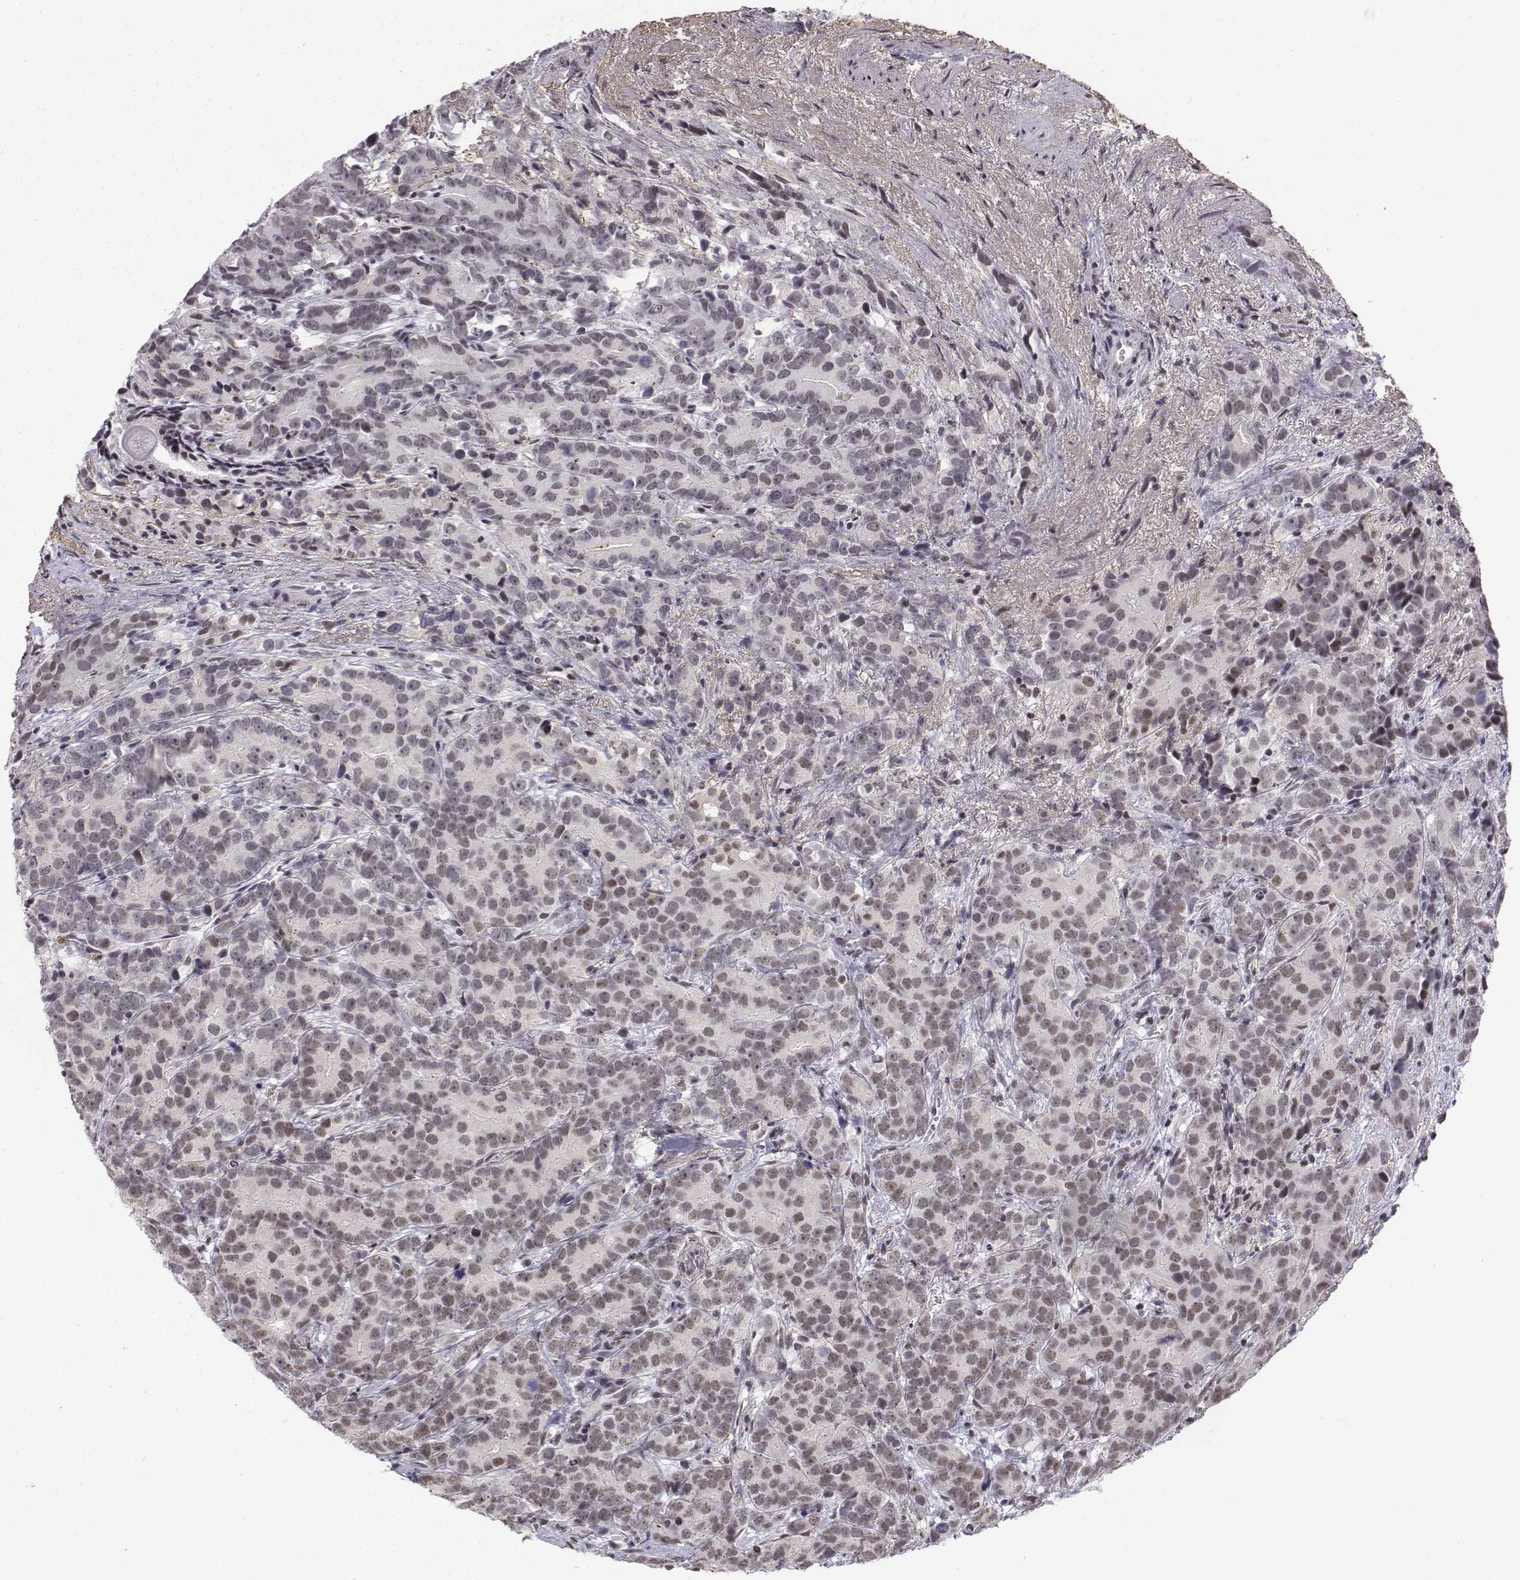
{"staining": {"intensity": "weak", "quantity": ">75%", "location": "nuclear"}, "tissue": "prostate cancer", "cell_type": "Tumor cells", "image_type": "cancer", "snomed": [{"axis": "morphology", "description": "Adenocarcinoma, High grade"}, {"axis": "topography", "description": "Prostate"}], "caption": "Prostate high-grade adenocarcinoma stained with a brown dye exhibits weak nuclear positive positivity in about >75% of tumor cells.", "gene": "SETD1A", "patient": {"sex": "male", "age": 90}}